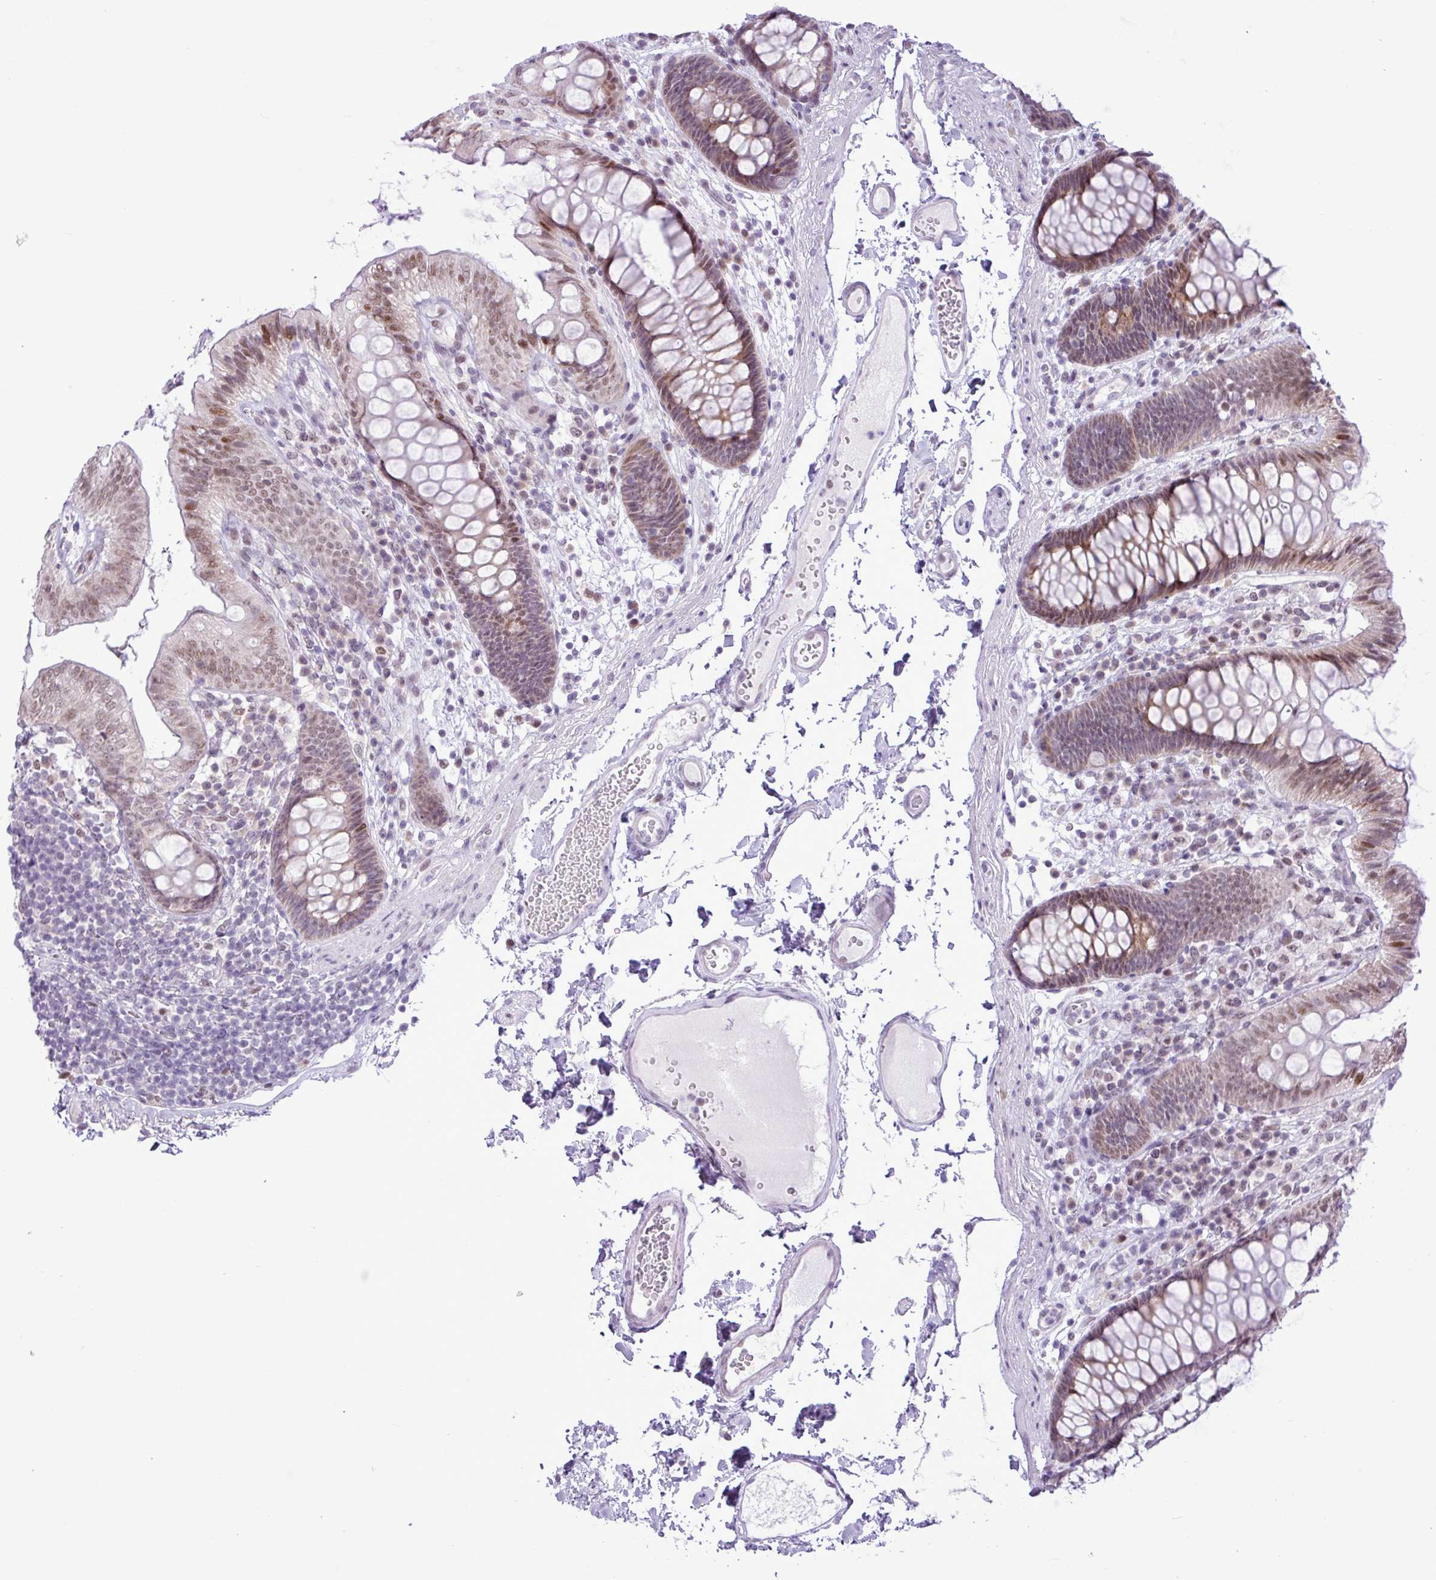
{"staining": {"intensity": "negative", "quantity": "none", "location": "none"}, "tissue": "colon", "cell_type": "Endothelial cells", "image_type": "normal", "snomed": [{"axis": "morphology", "description": "Normal tissue, NOS"}, {"axis": "topography", "description": "Colon"}], "caption": "Colon was stained to show a protein in brown. There is no significant staining in endothelial cells.", "gene": "ELOA2", "patient": {"sex": "male", "age": 84}}